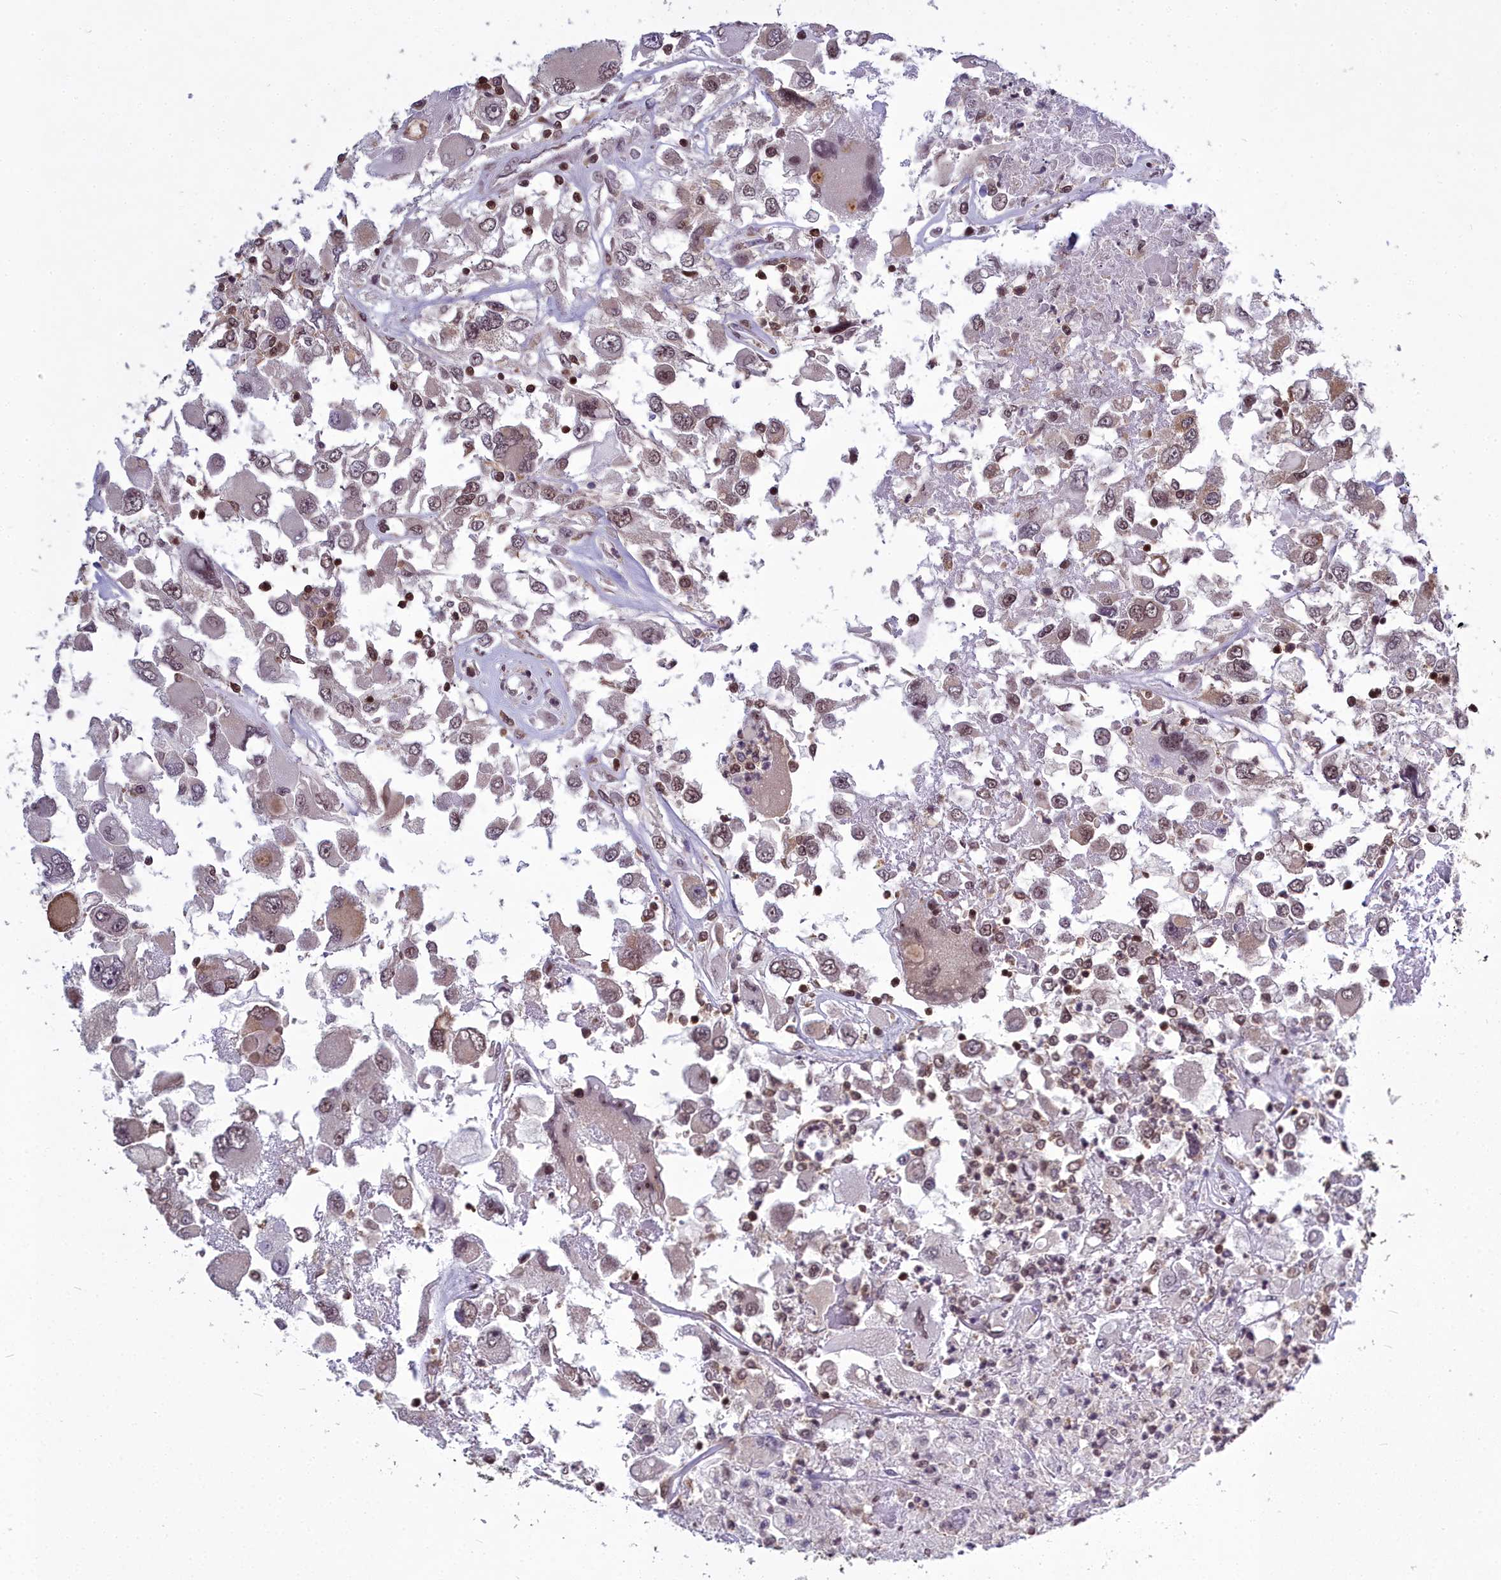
{"staining": {"intensity": "moderate", "quantity": "25%-75%", "location": "nuclear"}, "tissue": "renal cancer", "cell_type": "Tumor cells", "image_type": "cancer", "snomed": [{"axis": "morphology", "description": "Adenocarcinoma, NOS"}, {"axis": "topography", "description": "Kidney"}], "caption": "Immunohistochemistry histopathology image of renal adenocarcinoma stained for a protein (brown), which reveals medium levels of moderate nuclear staining in approximately 25%-75% of tumor cells.", "gene": "GMEB1", "patient": {"sex": "female", "age": 52}}